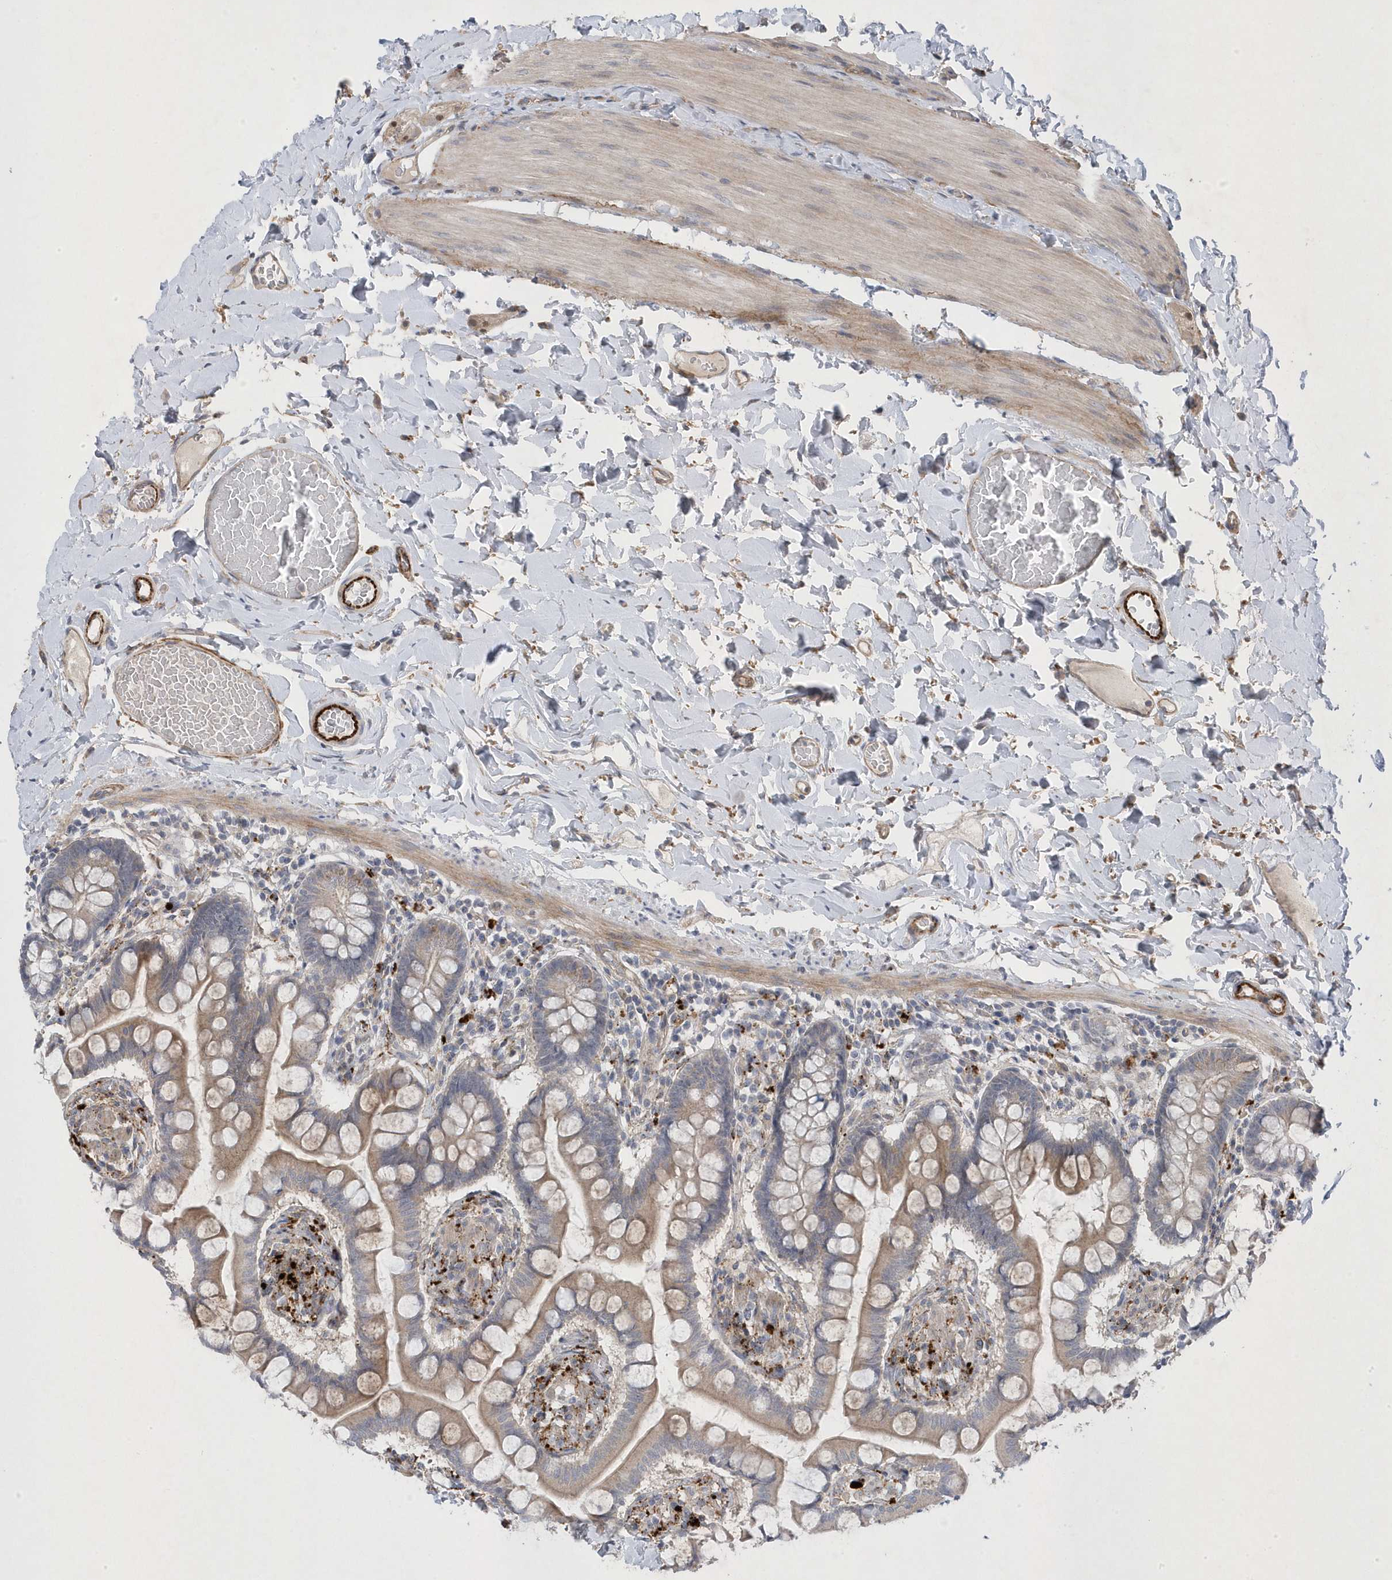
{"staining": {"intensity": "moderate", "quantity": ">75%", "location": "cytoplasmic/membranous"}, "tissue": "small intestine", "cell_type": "Glandular cells", "image_type": "normal", "snomed": [{"axis": "morphology", "description": "Normal tissue, NOS"}, {"axis": "topography", "description": "Small intestine"}], "caption": "Immunohistochemical staining of unremarkable small intestine reveals medium levels of moderate cytoplasmic/membranous positivity in about >75% of glandular cells.", "gene": "ANAPC1", "patient": {"sex": "male", "age": 41}}